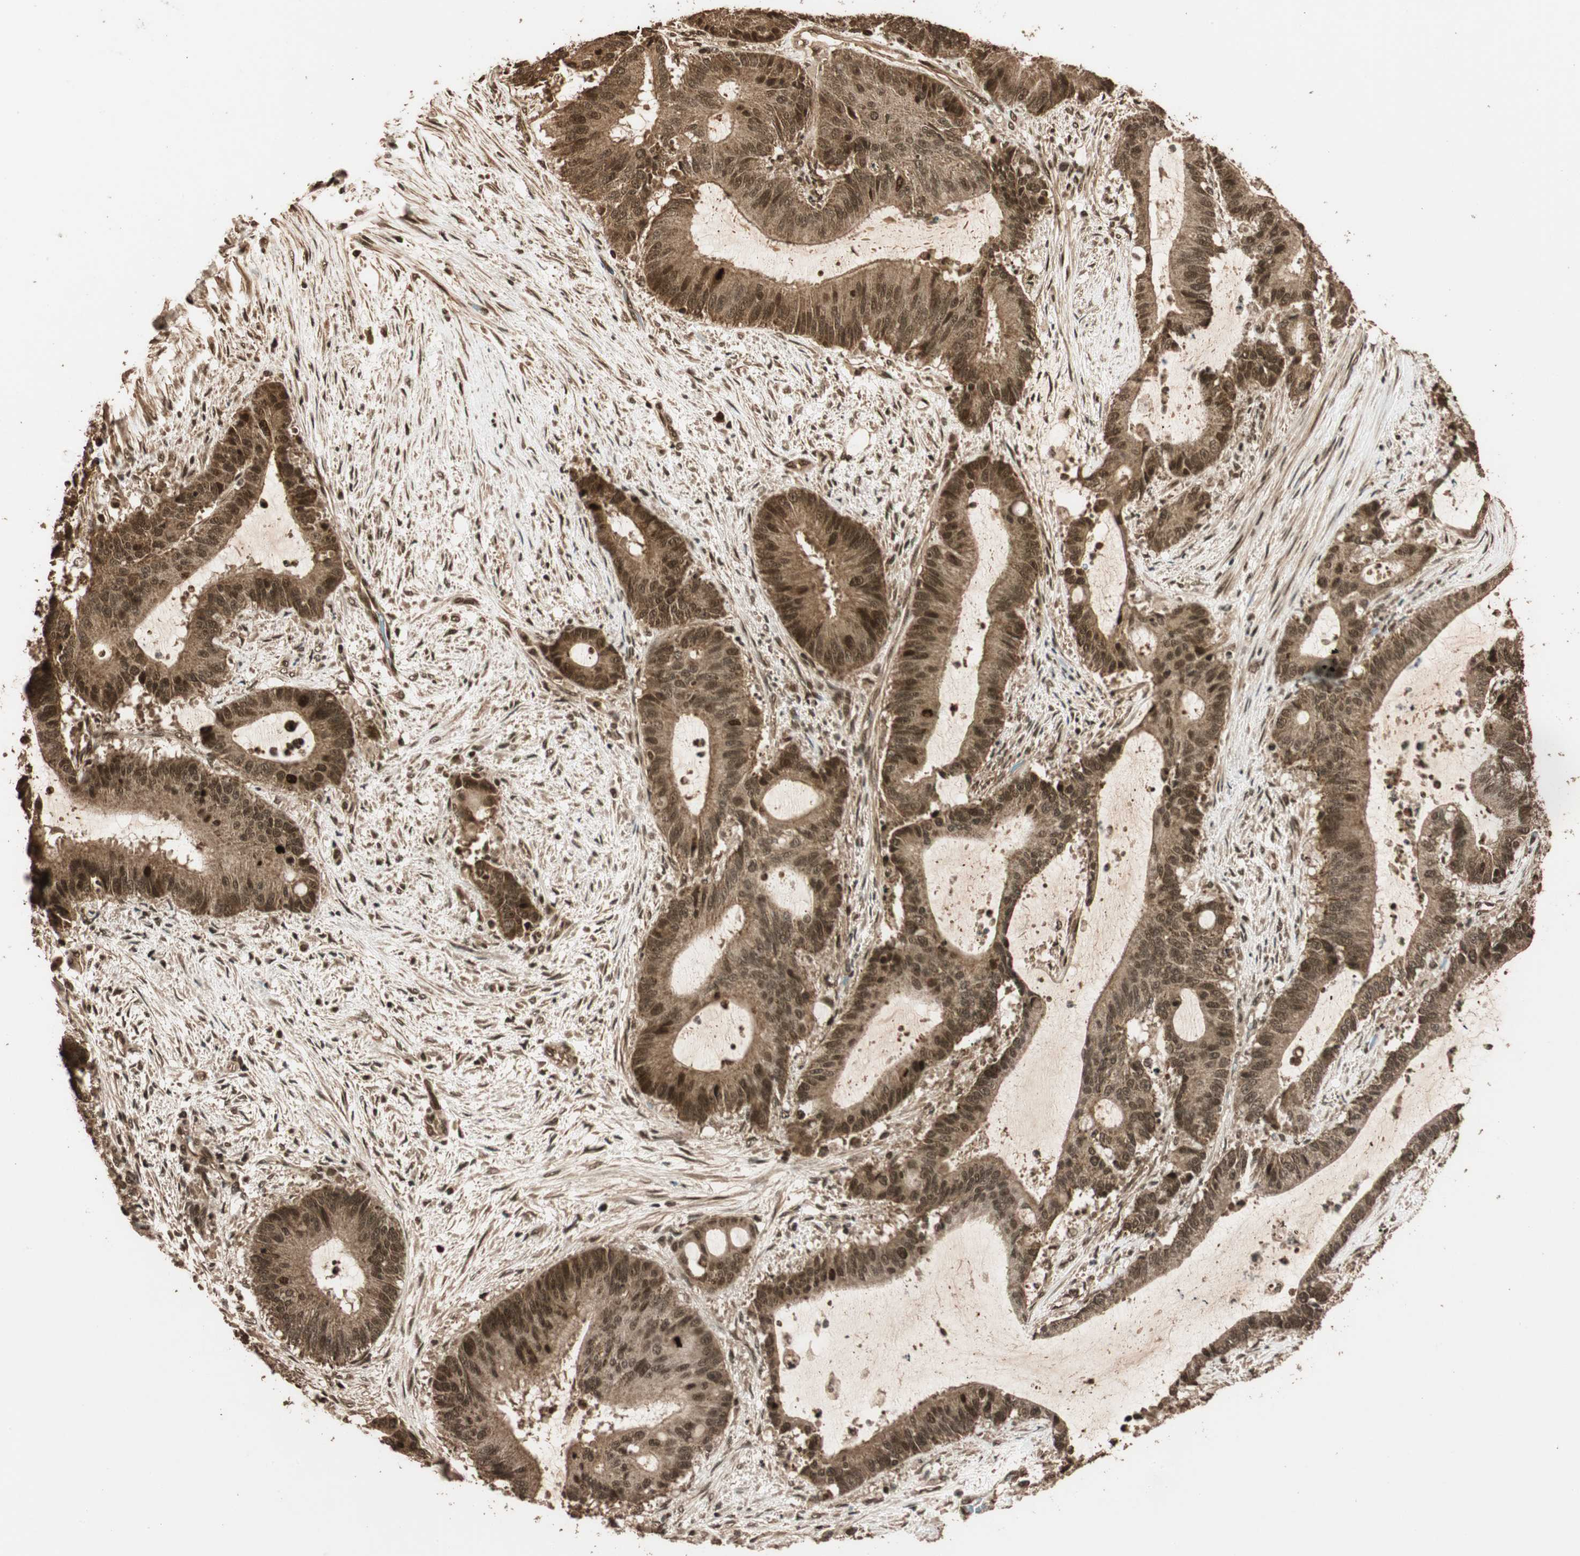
{"staining": {"intensity": "strong", "quantity": ">75%", "location": "cytoplasmic/membranous,nuclear"}, "tissue": "liver cancer", "cell_type": "Tumor cells", "image_type": "cancer", "snomed": [{"axis": "morphology", "description": "Cholangiocarcinoma"}, {"axis": "topography", "description": "Liver"}], "caption": "A high-resolution photomicrograph shows IHC staining of liver cancer, which demonstrates strong cytoplasmic/membranous and nuclear expression in approximately >75% of tumor cells.", "gene": "ALKBH5", "patient": {"sex": "female", "age": 73}}